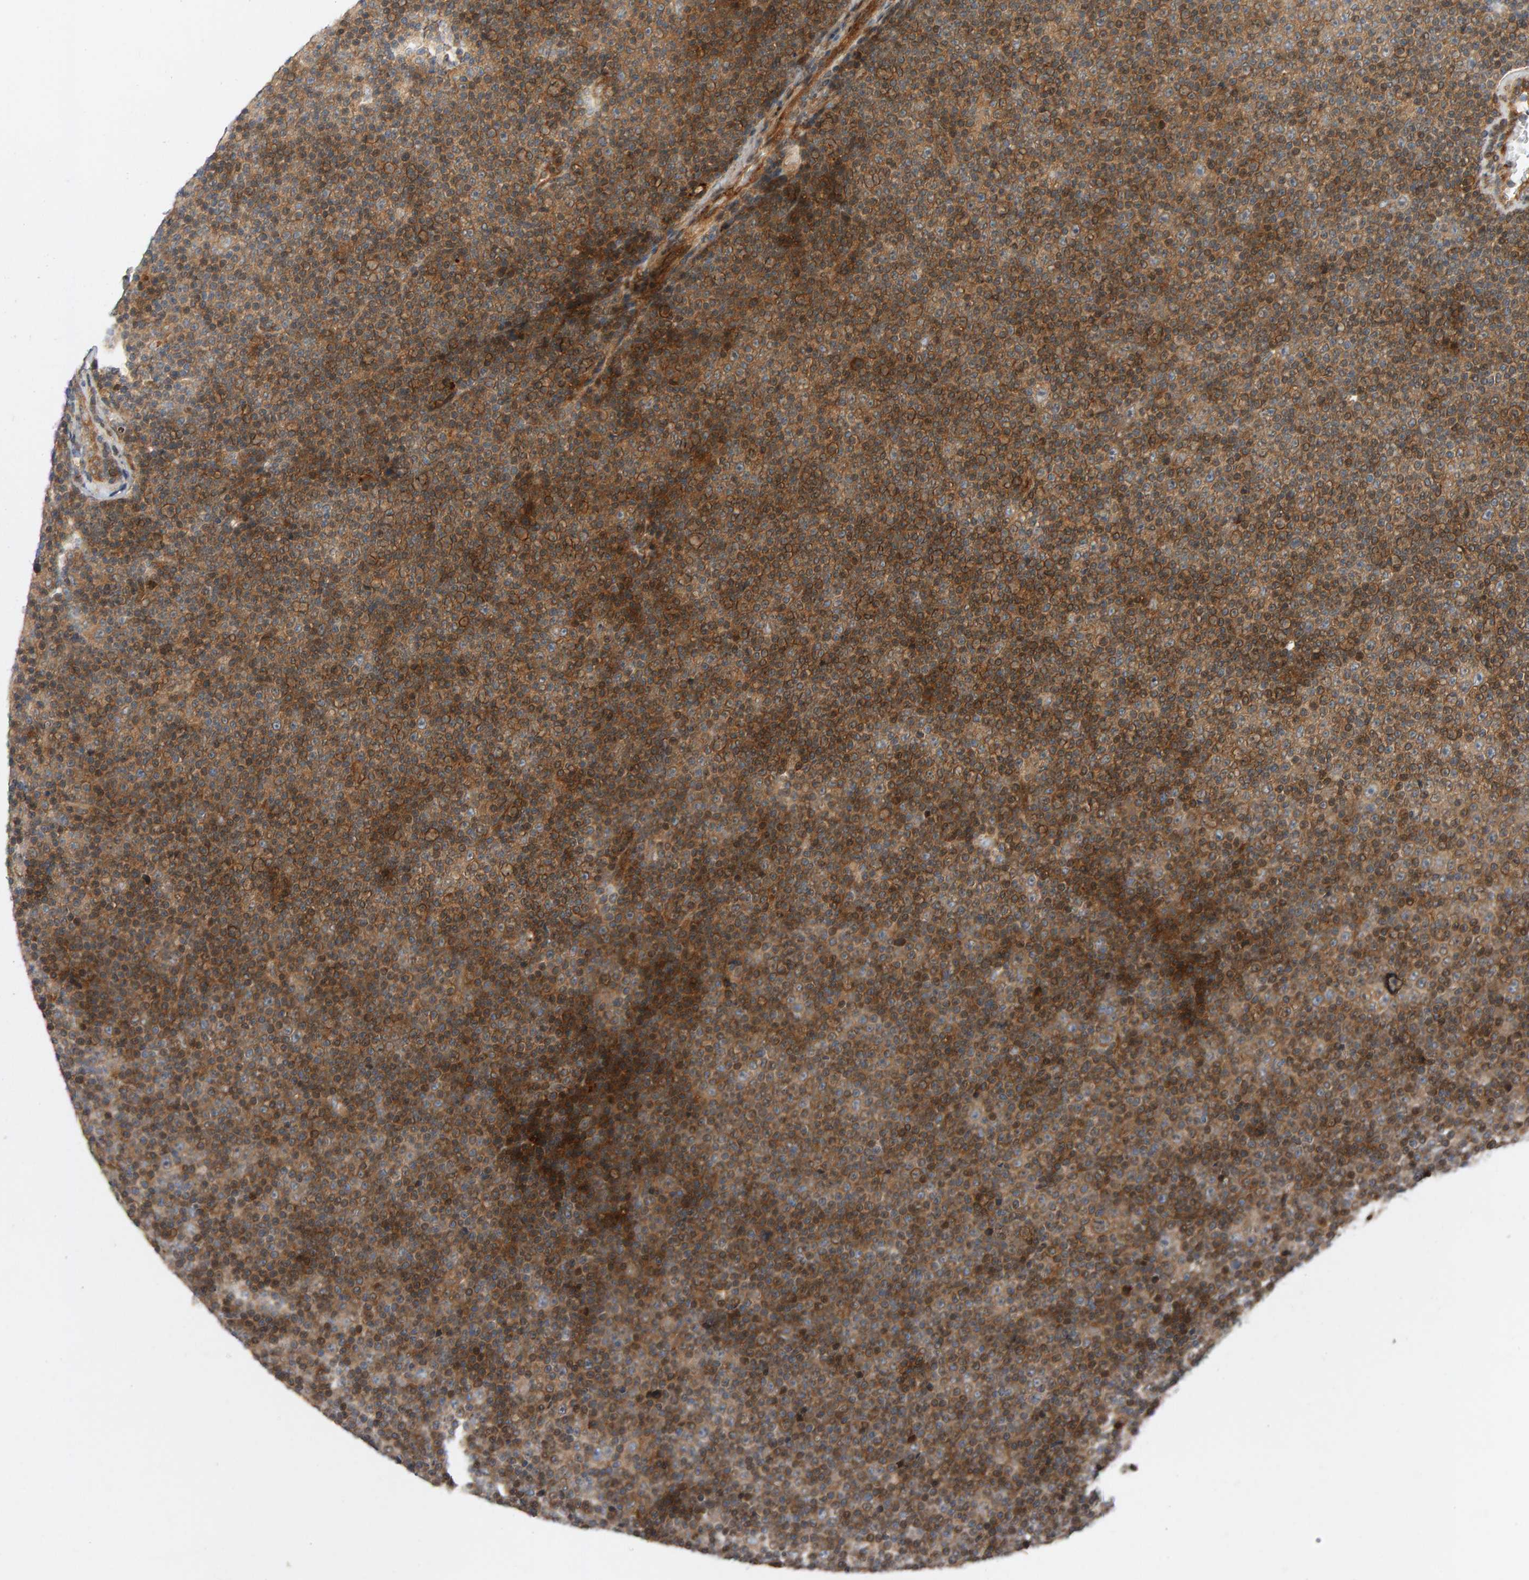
{"staining": {"intensity": "moderate", "quantity": ">75%", "location": "cytoplasmic/membranous"}, "tissue": "lymphoma", "cell_type": "Tumor cells", "image_type": "cancer", "snomed": [{"axis": "morphology", "description": "Malignant lymphoma, non-Hodgkin's type, Low grade"}, {"axis": "topography", "description": "Lymph node"}], "caption": "Low-grade malignant lymphoma, non-Hodgkin's type stained with a protein marker shows moderate staining in tumor cells.", "gene": "BAHCC1", "patient": {"sex": "female", "age": 67}}